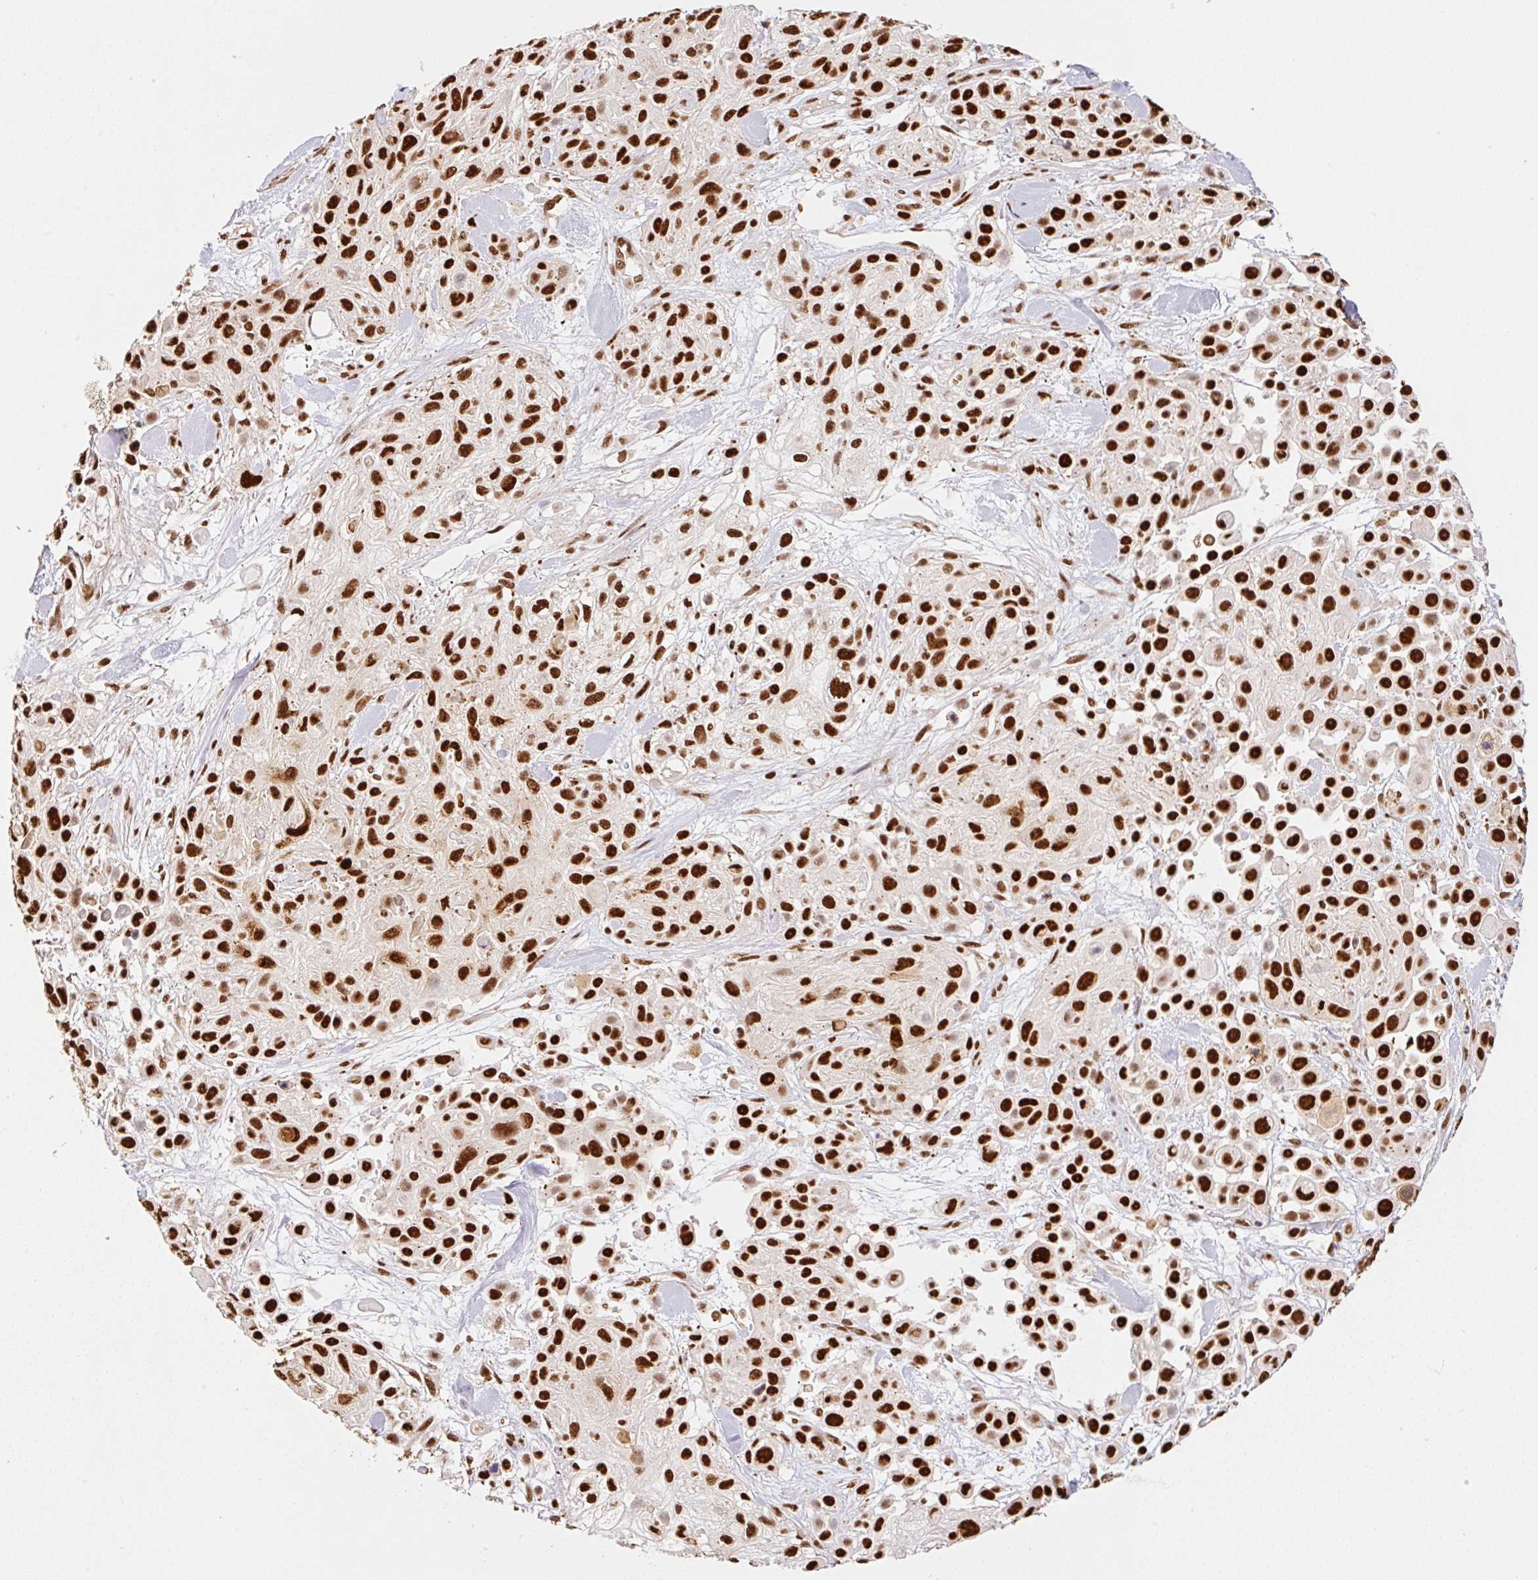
{"staining": {"intensity": "strong", "quantity": ">75%", "location": "nuclear"}, "tissue": "skin cancer", "cell_type": "Tumor cells", "image_type": "cancer", "snomed": [{"axis": "morphology", "description": "Squamous cell carcinoma, NOS"}, {"axis": "topography", "description": "Skin"}], "caption": "The micrograph demonstrates a brown stain indicating the presence of a protein in the nuclear of tumor cells in squamous cell carcinoma (skin).", "gene": "GPR139", "patient": {"sex": "male", "age": 67}}